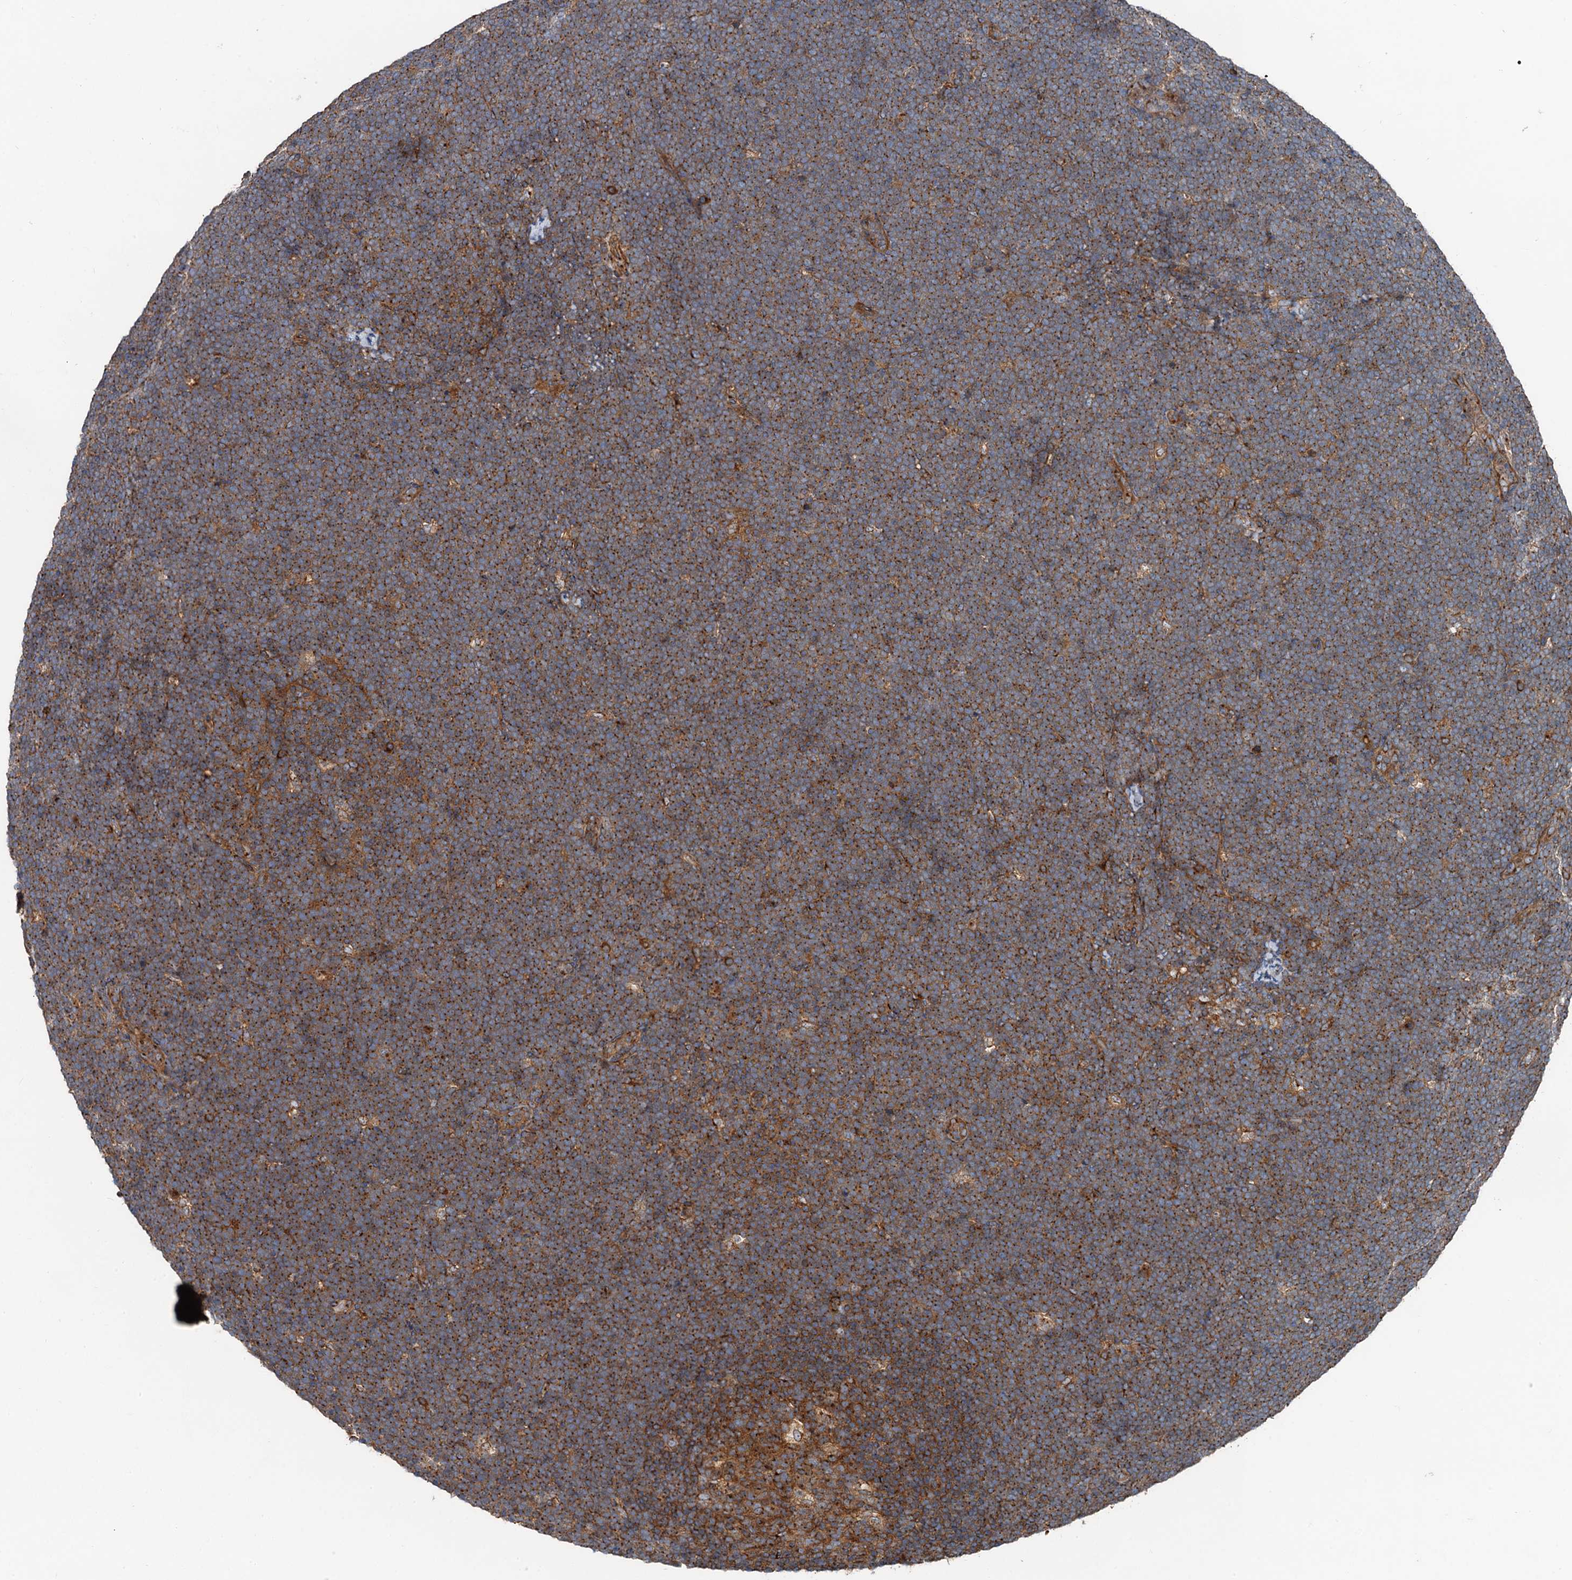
{"staining": {"intensity": "moderate", "quantity": ">75%", "location": "cytoplasmic/membranous"}, "tissue": "lymphoma", "cell_type": "Tumor cells", "image_type": "cancer", "snomed": [{"axis": "morphology", "description": "Malignant lymphoma, non-Hodgkin's type, High grade"}, {"axis": "topography", "description": "Lymph node"}], "caption": "Protein analysis of high-grade malignant lymphoma, non-Hodgkin's type tissue shows moderate cytoplasmic/membranous expression in about >75% of tumor cells.", "gene": "ANKRD26", "patient": {"sex": "male", "age": 13}}